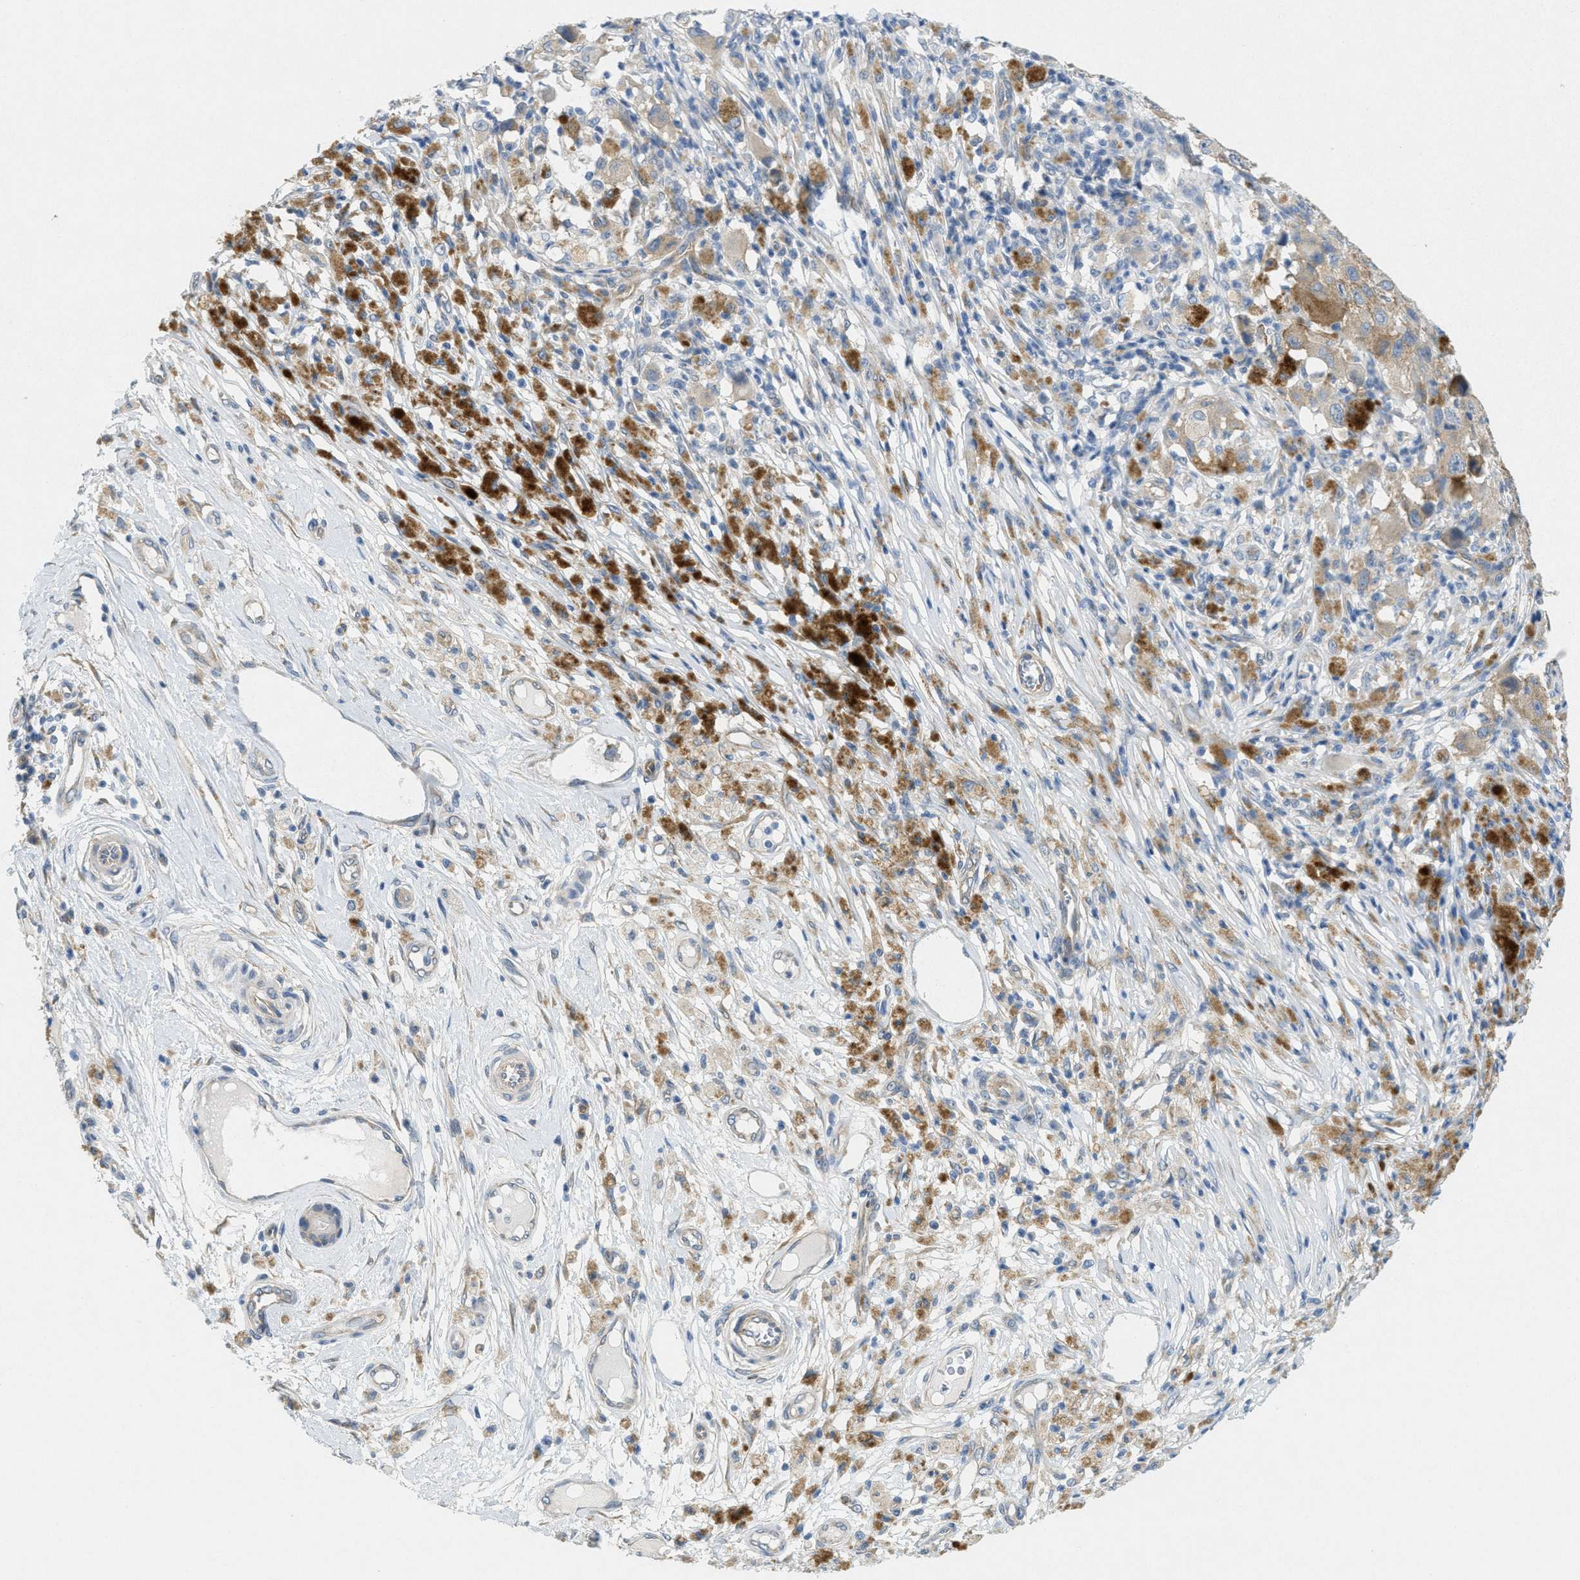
{"staining": {"intensity": "weak", "quantity": ">75%", "location": "cytoplasmic/membranous"}, "tissue": "melanoma", "cell_type": "Tumor cells", "image_type": "cancer", "snomed": [{"axis": "morphology", "description": "Malignant melanoma, NOS"}, {"axis": "topography", "description": "Skin"}], "caption": "This is a micrograph of immunohistochemistry staining of malignant melanoma, which shows weak staining in the cytoplasmic/membranous of tumor cells.", "gene": "ZFYVE9", "patient": {"sex": "male", "age": 96}}